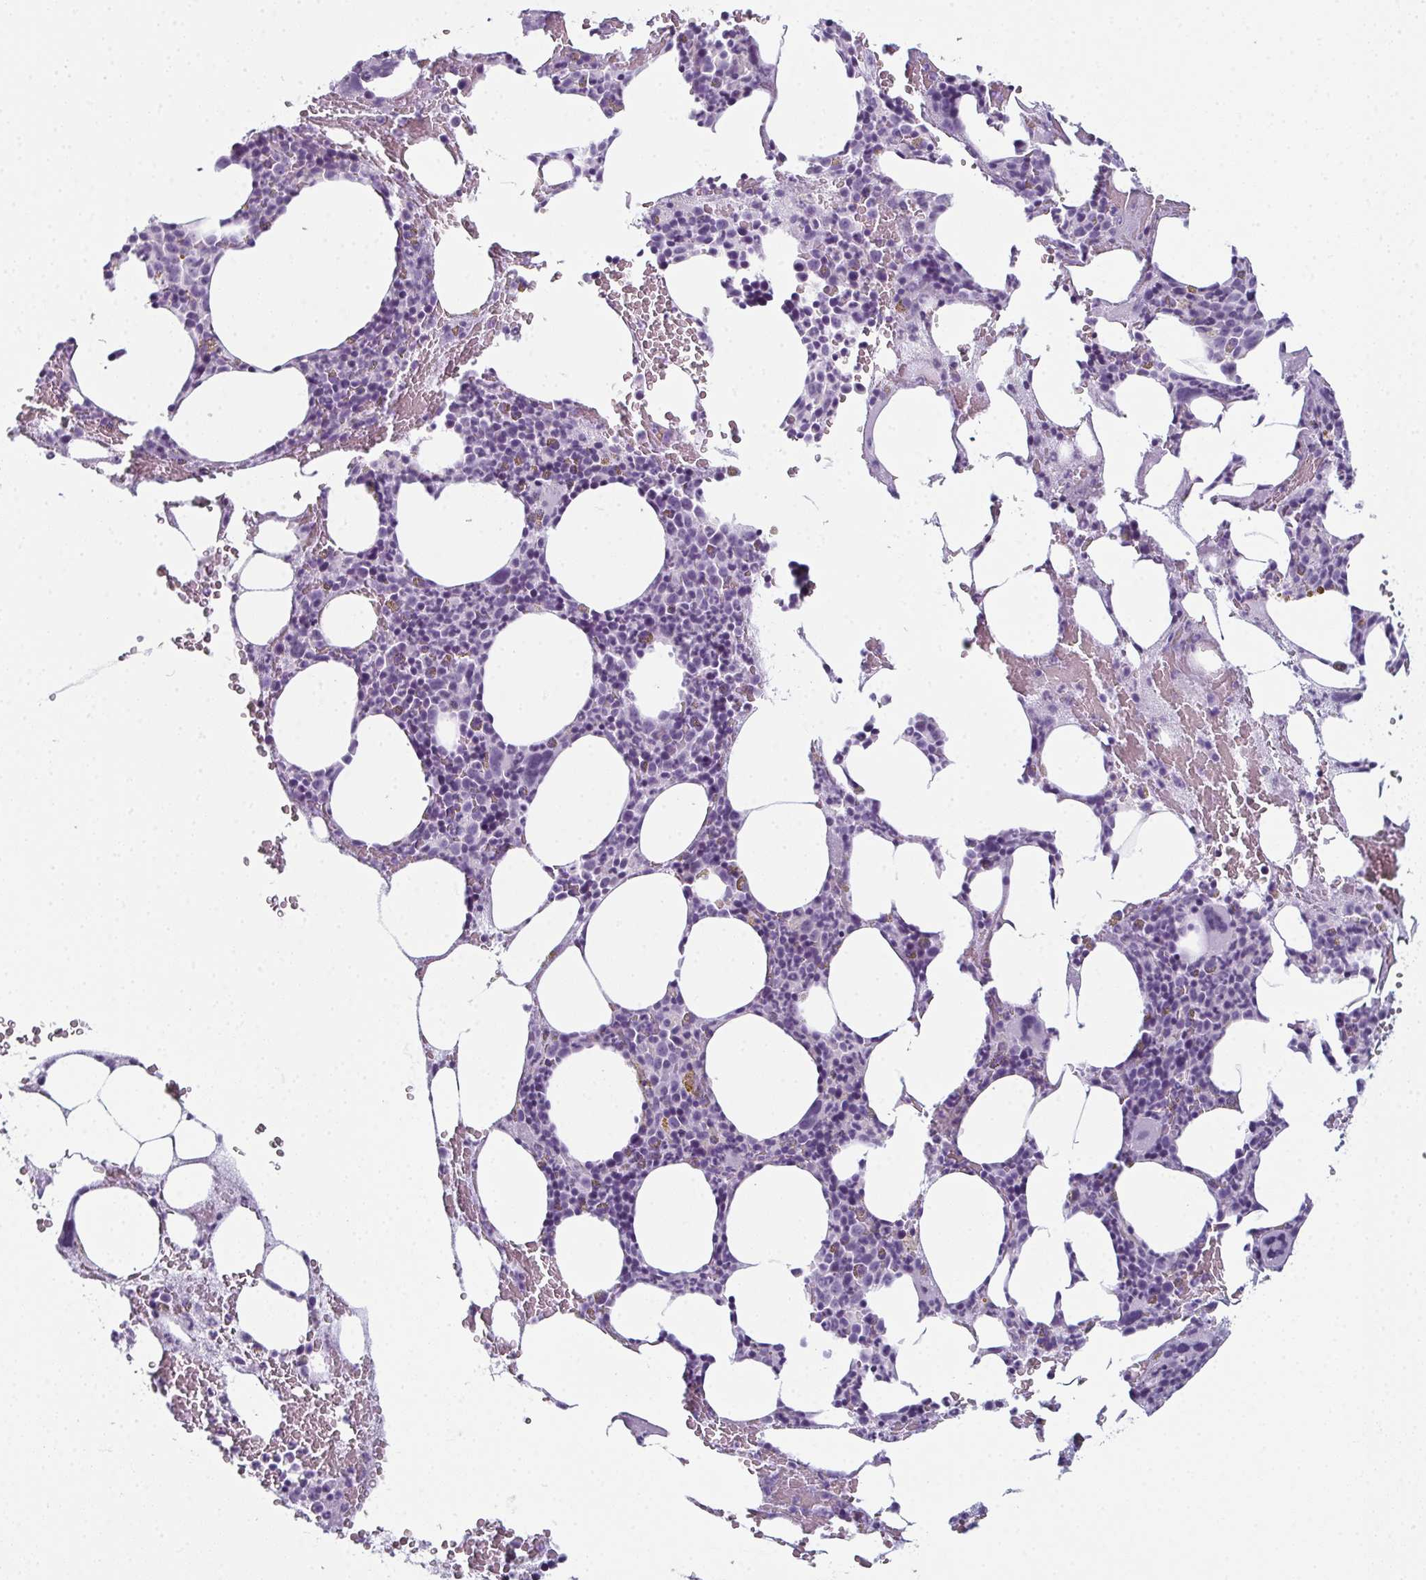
{"staining": {"intensity": "negative", "quantity": "none", "location": "none"}, "tissue": "bone marrow", "cell_type": "Hematopoietic cells", "image_type": "normal", "snomed": [{"axis": "morphology", "description": "Normal tissue, NOS"}, {"axis": "topography", "description": "Bone marrow"}], "caption": "The micrograph demonstrates no significant positivity in hematopoietic cells of bone marrow.", "gene": "ENKUR", "patient": {"sex": "male", "age": 89}}